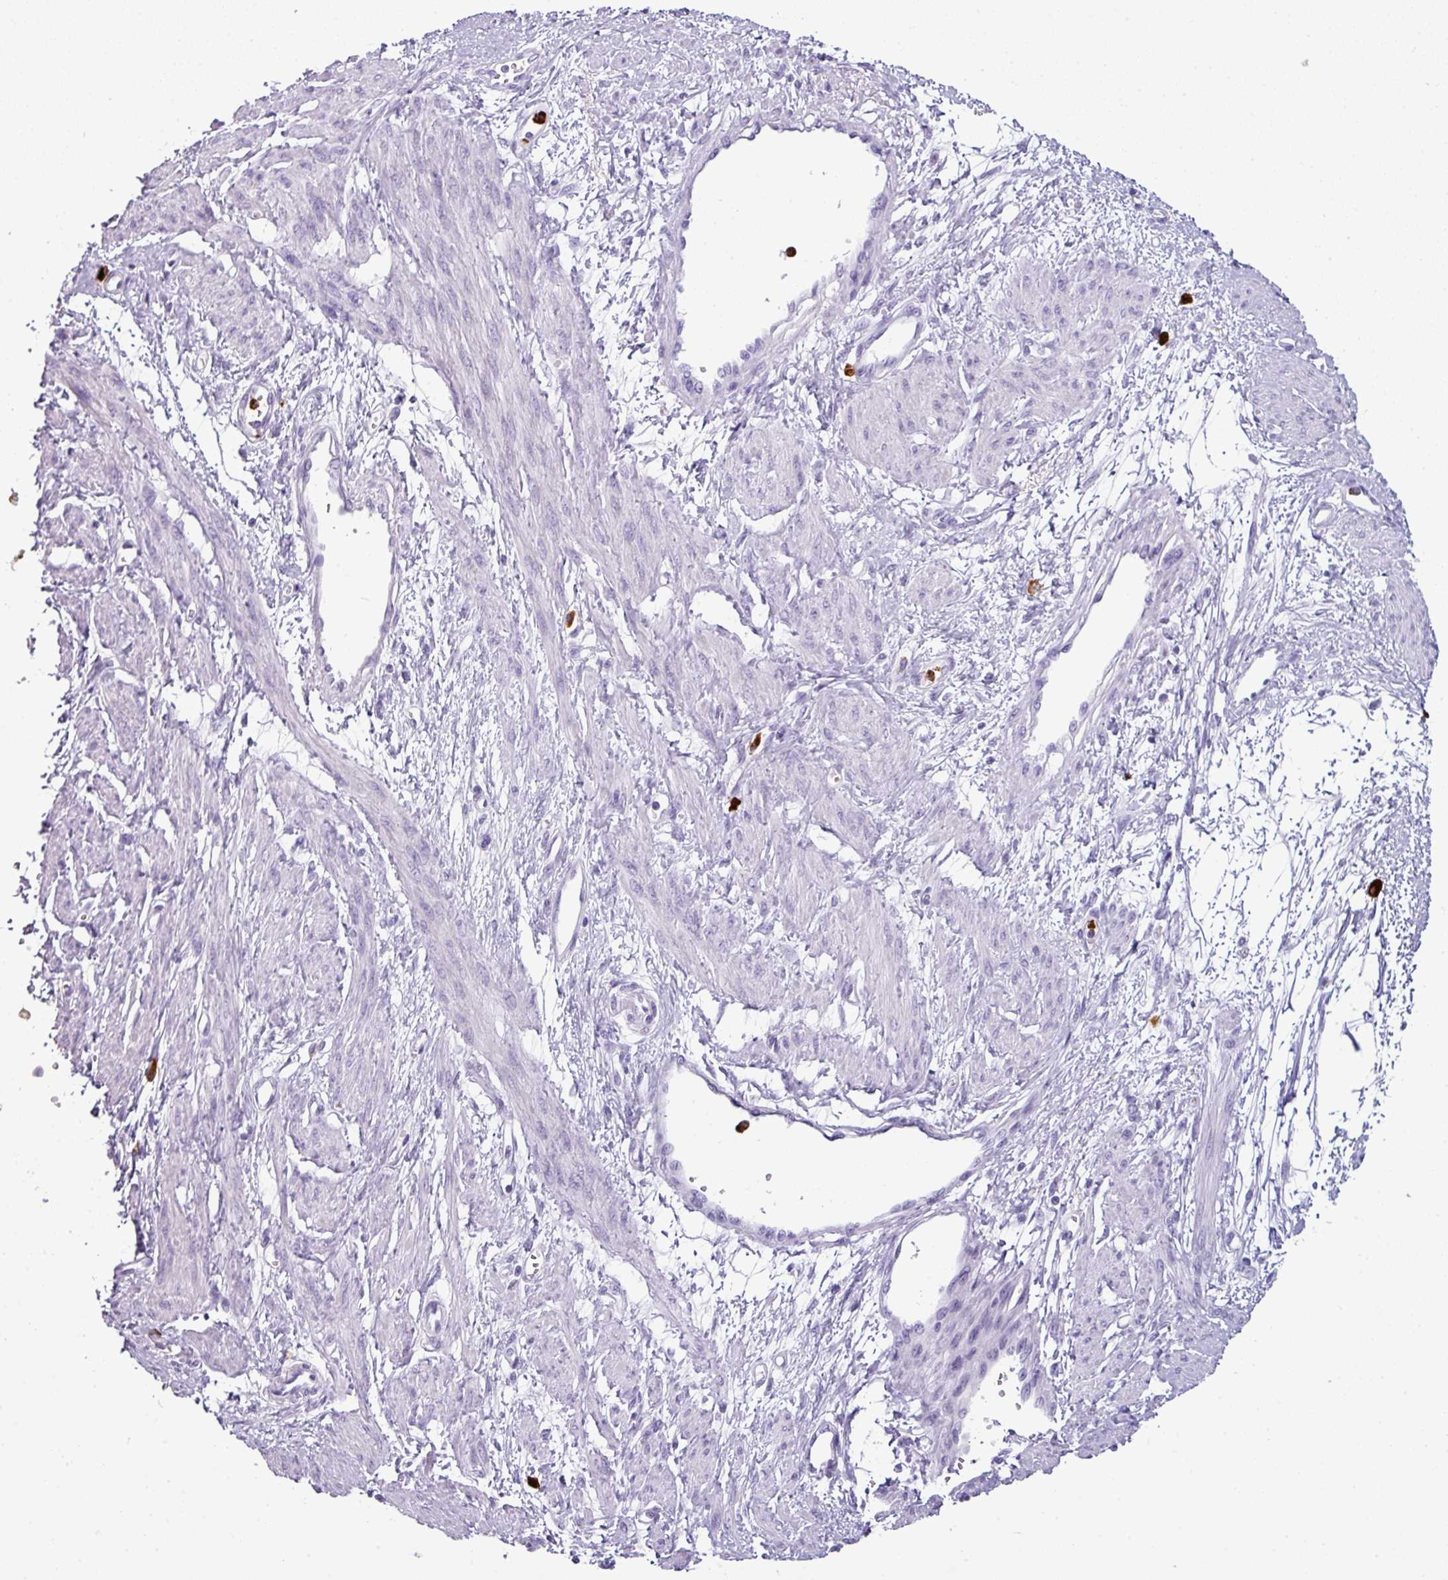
{"staining": {"intensity": "negative", "quantity": "none", "location": "none"}, "tissue": "smooth muscle", "cell_type": "Smooth muscle cells", "image_type": "normal", "snomed": [{"axis": "morphology", "description": "Normal tissue, NOS"}, {"axis": "topography", "description": "Smooth muscle"}, {"axis": "topography", "description": "Uterus"}], "caption": "Human smooth muscle stained for a protein using immunohistochemistry shows no staining in smooth muscle cells.", "gene": "CTSG", "patient": {"sex": "female", "age": 39}}